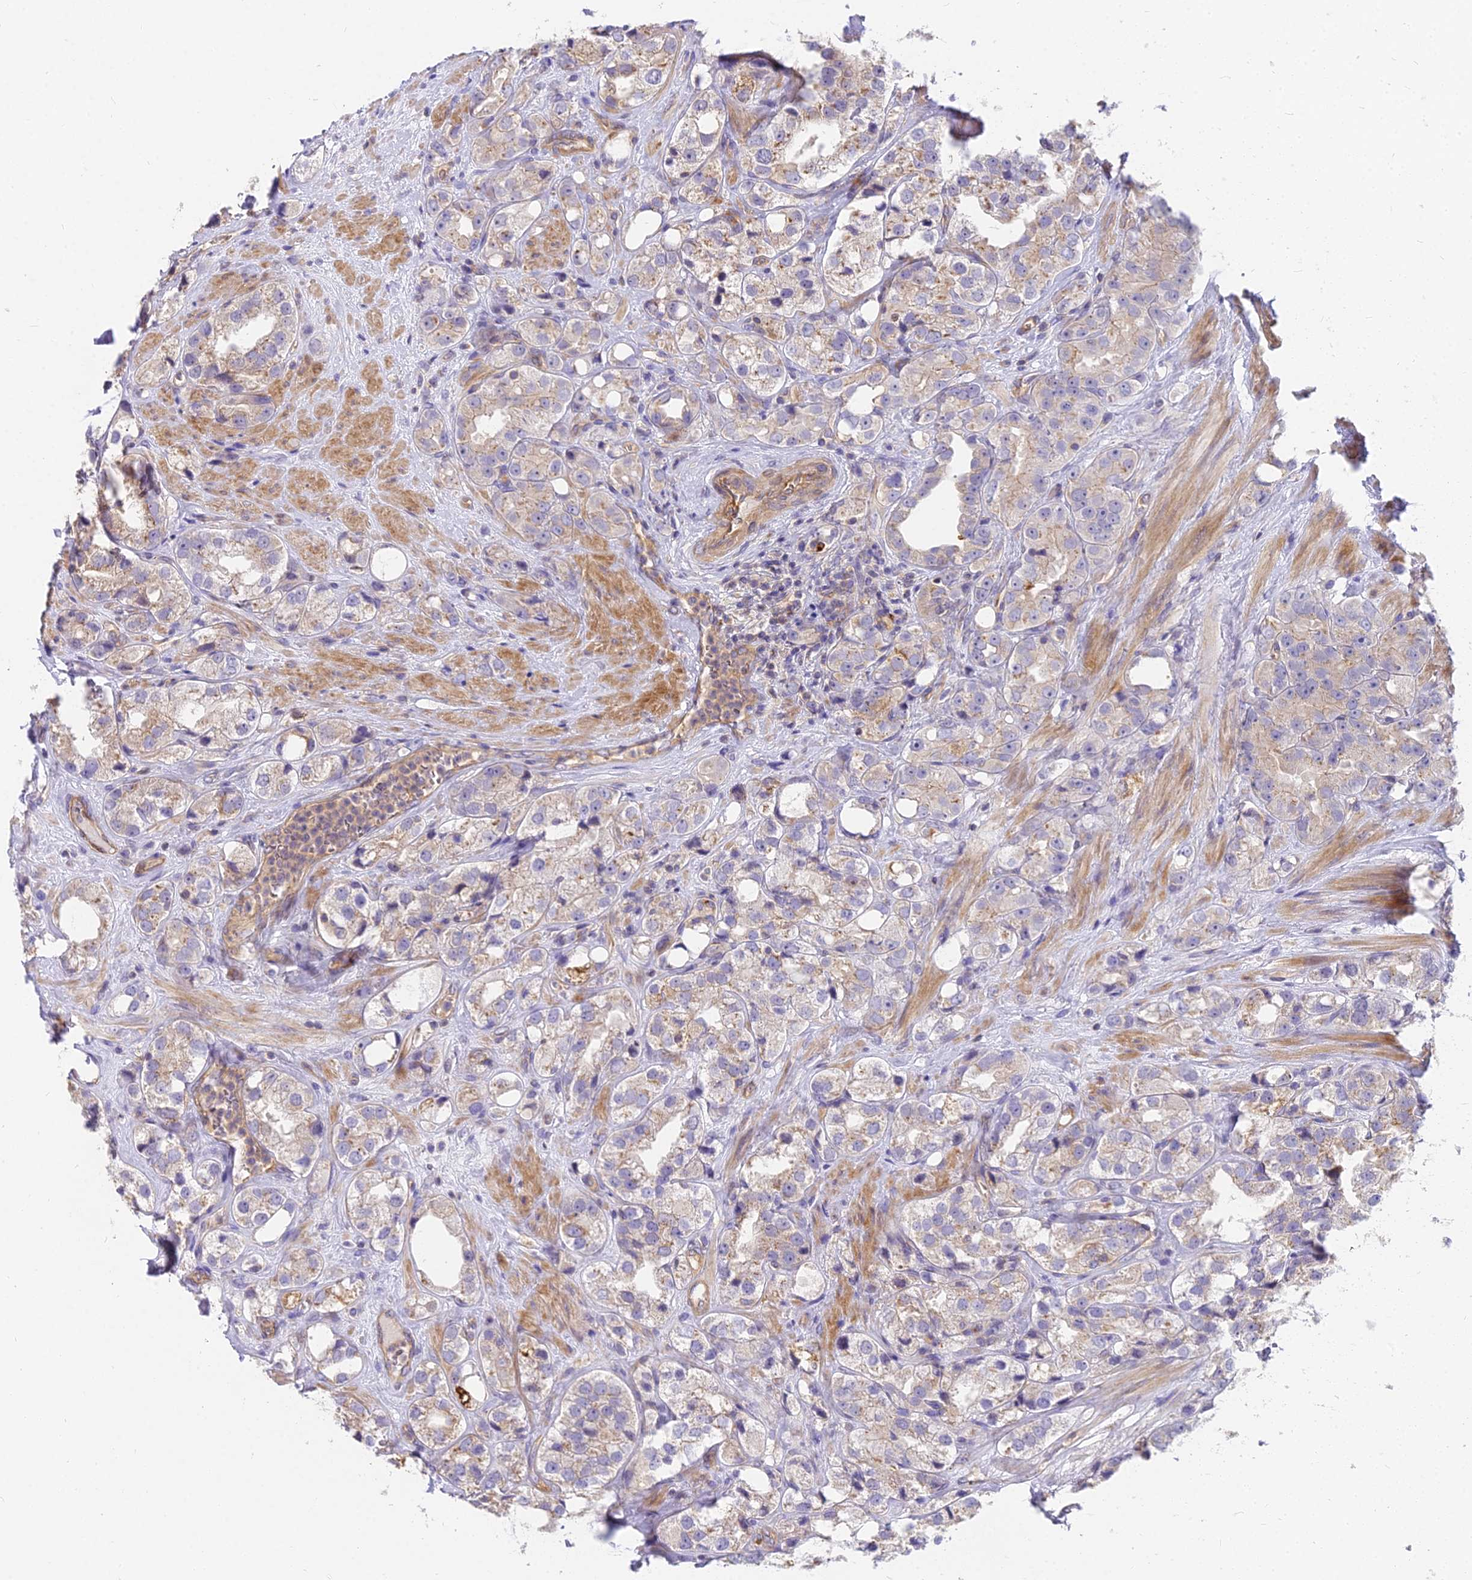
{"staining": {"intensity": "weak", "quantity": ">75%", "location": "cytoplasmic/membranous"}, "tissue": "prostate cancer", "cell_type": "Tumor cells", "image_type": "cancer", "snomed": [{"axis": "morphology", "description": "Adenocarcinoma, NOS"}, {"axis": "topography", "description": "Prostate"}], "caption": "Prostate cancer (adenocarcinoma) stained for a protein reveals weak cytoplasmic/membranous positivity in tumor cells.", "gene": "HLA-DOA", "patient": {"sex": "male", "age": 79}}